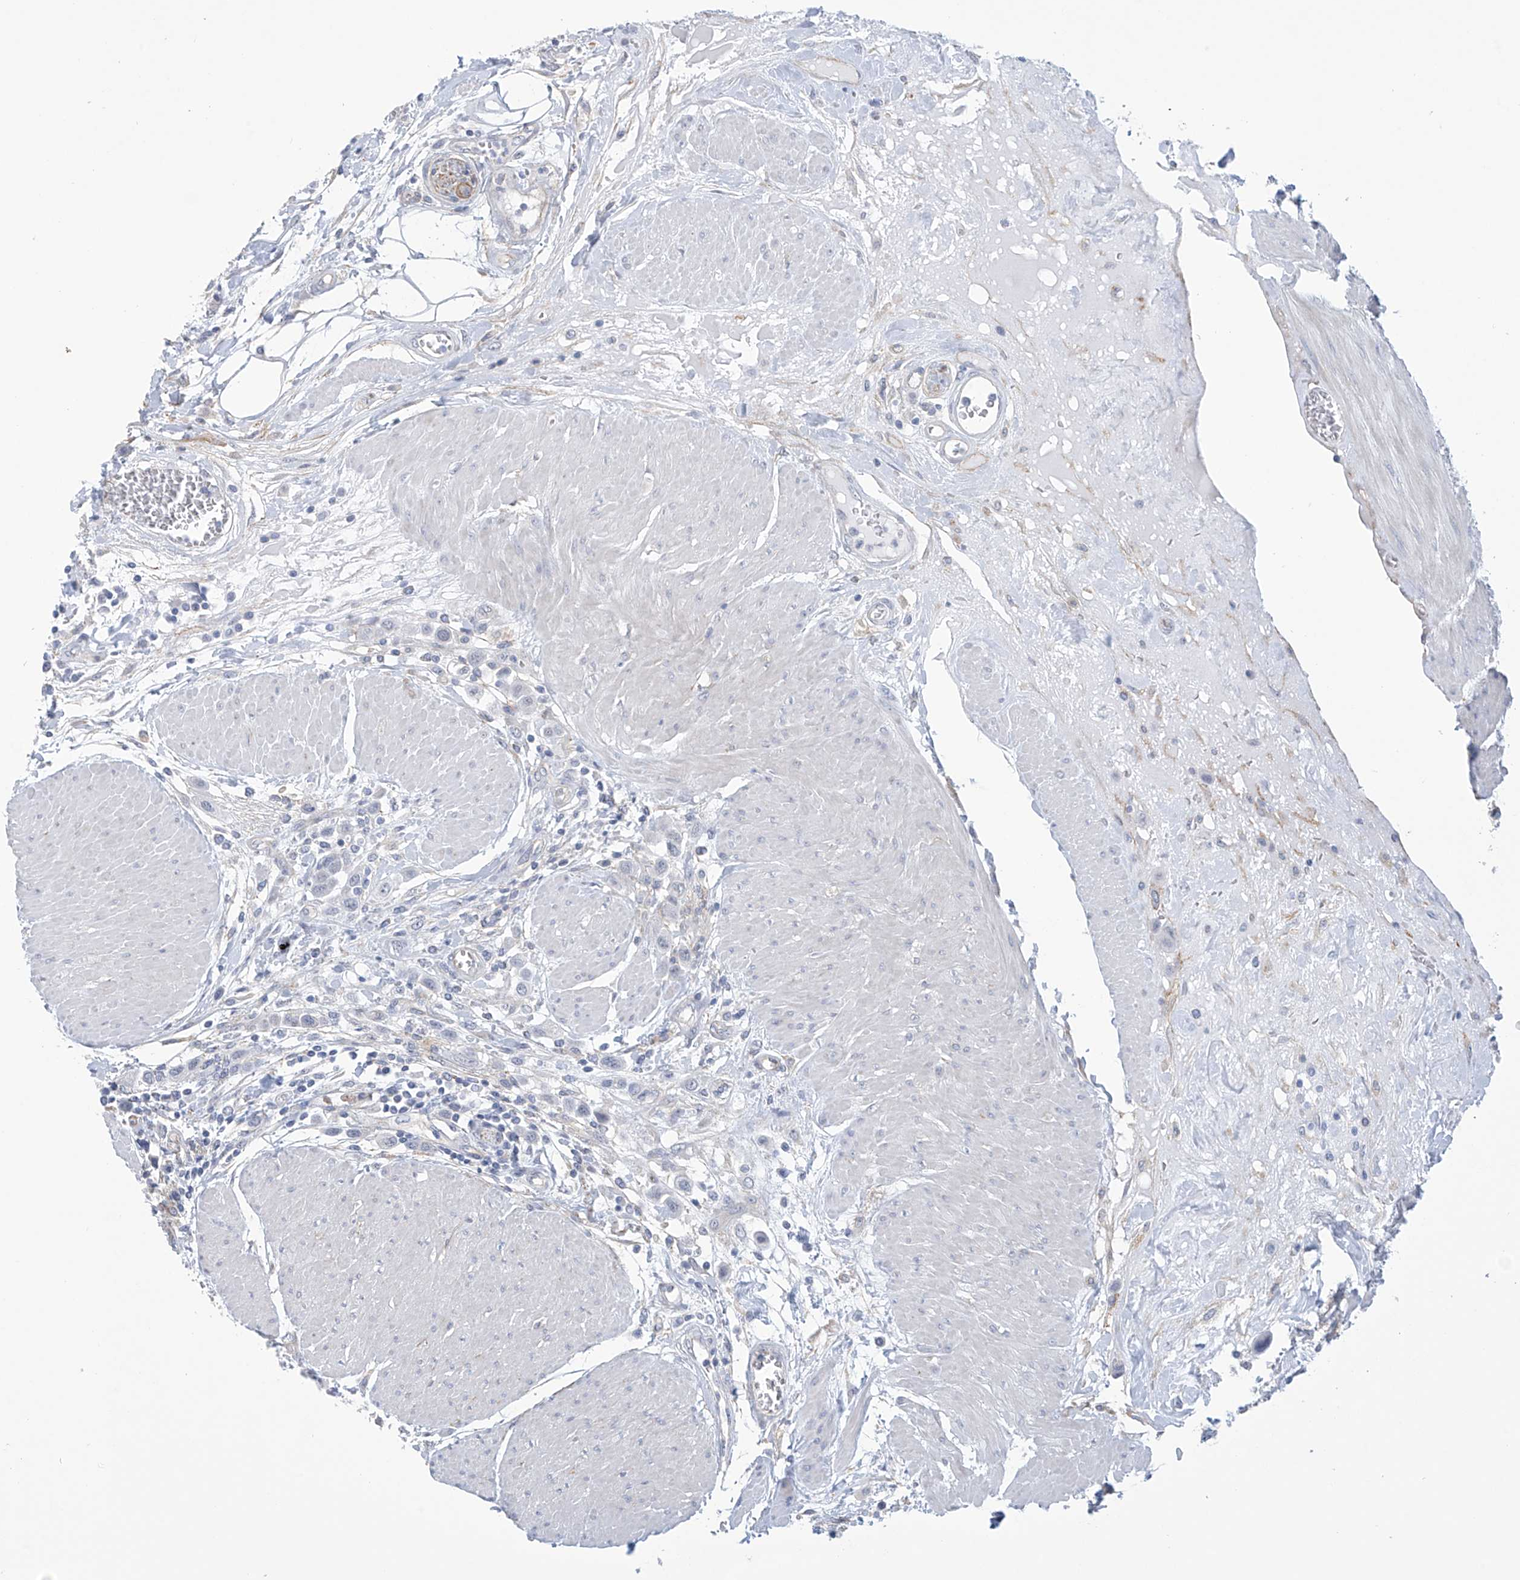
{"staining": {"intensity": "negative", "quantity": "none", "location": "none"}, "tissue": "urothelial cancer", "cell_type": "Tumor cells", "image_type": "cancer", "snomed": [{"axis": "morphology", "description": "Urothelial carcinoma, High grade"}, {"axis": "topography", "description": "Urinary bladder"}], "caption": "An immunohistochemistry (IHC) photomicrograph of urothelial cancer is shown. There is no staining in tumor cells of urothelial cancer.", "gene": "ABHD13", "patient": {"sex": "male", "age": 50}}